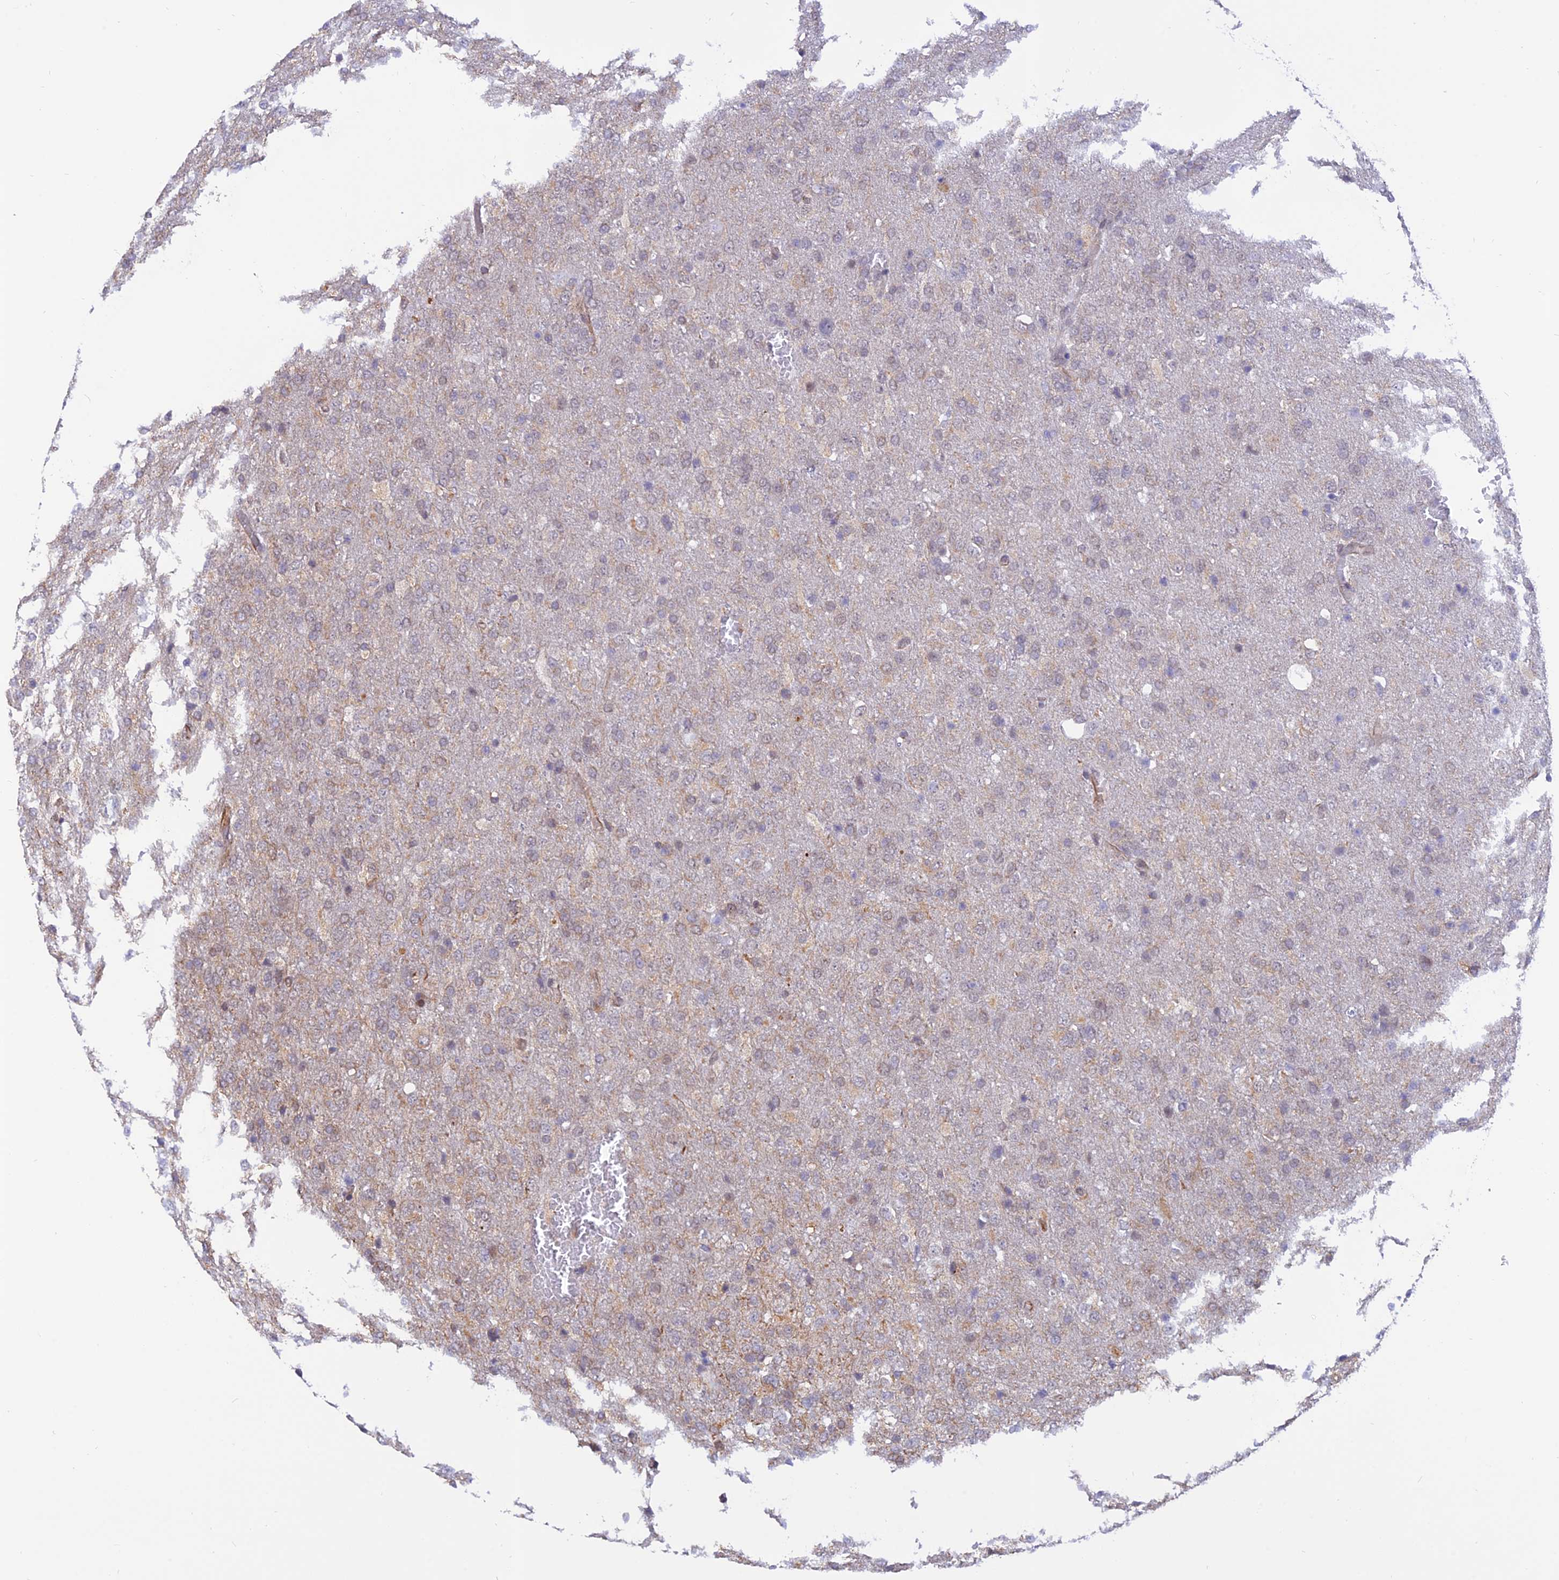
{"staining": {"intensity": "negative", "quantity": "none", "location": "none"}, "tissue": "glioma", "cell_type": "Tumor cells", "image_type": "cancer", "snomed": [{"axis": "morphology", "description": "Glioma, malignant, High grade"}, {"axis": "topography", "description": "Brain"}], "caption": "An immunohistochemistry histopathology image of glioma is shown. There is no staining in tumor cells of glioma.", "gene": "PAGR1", "patient": {"sex": "female", "age": 74}}